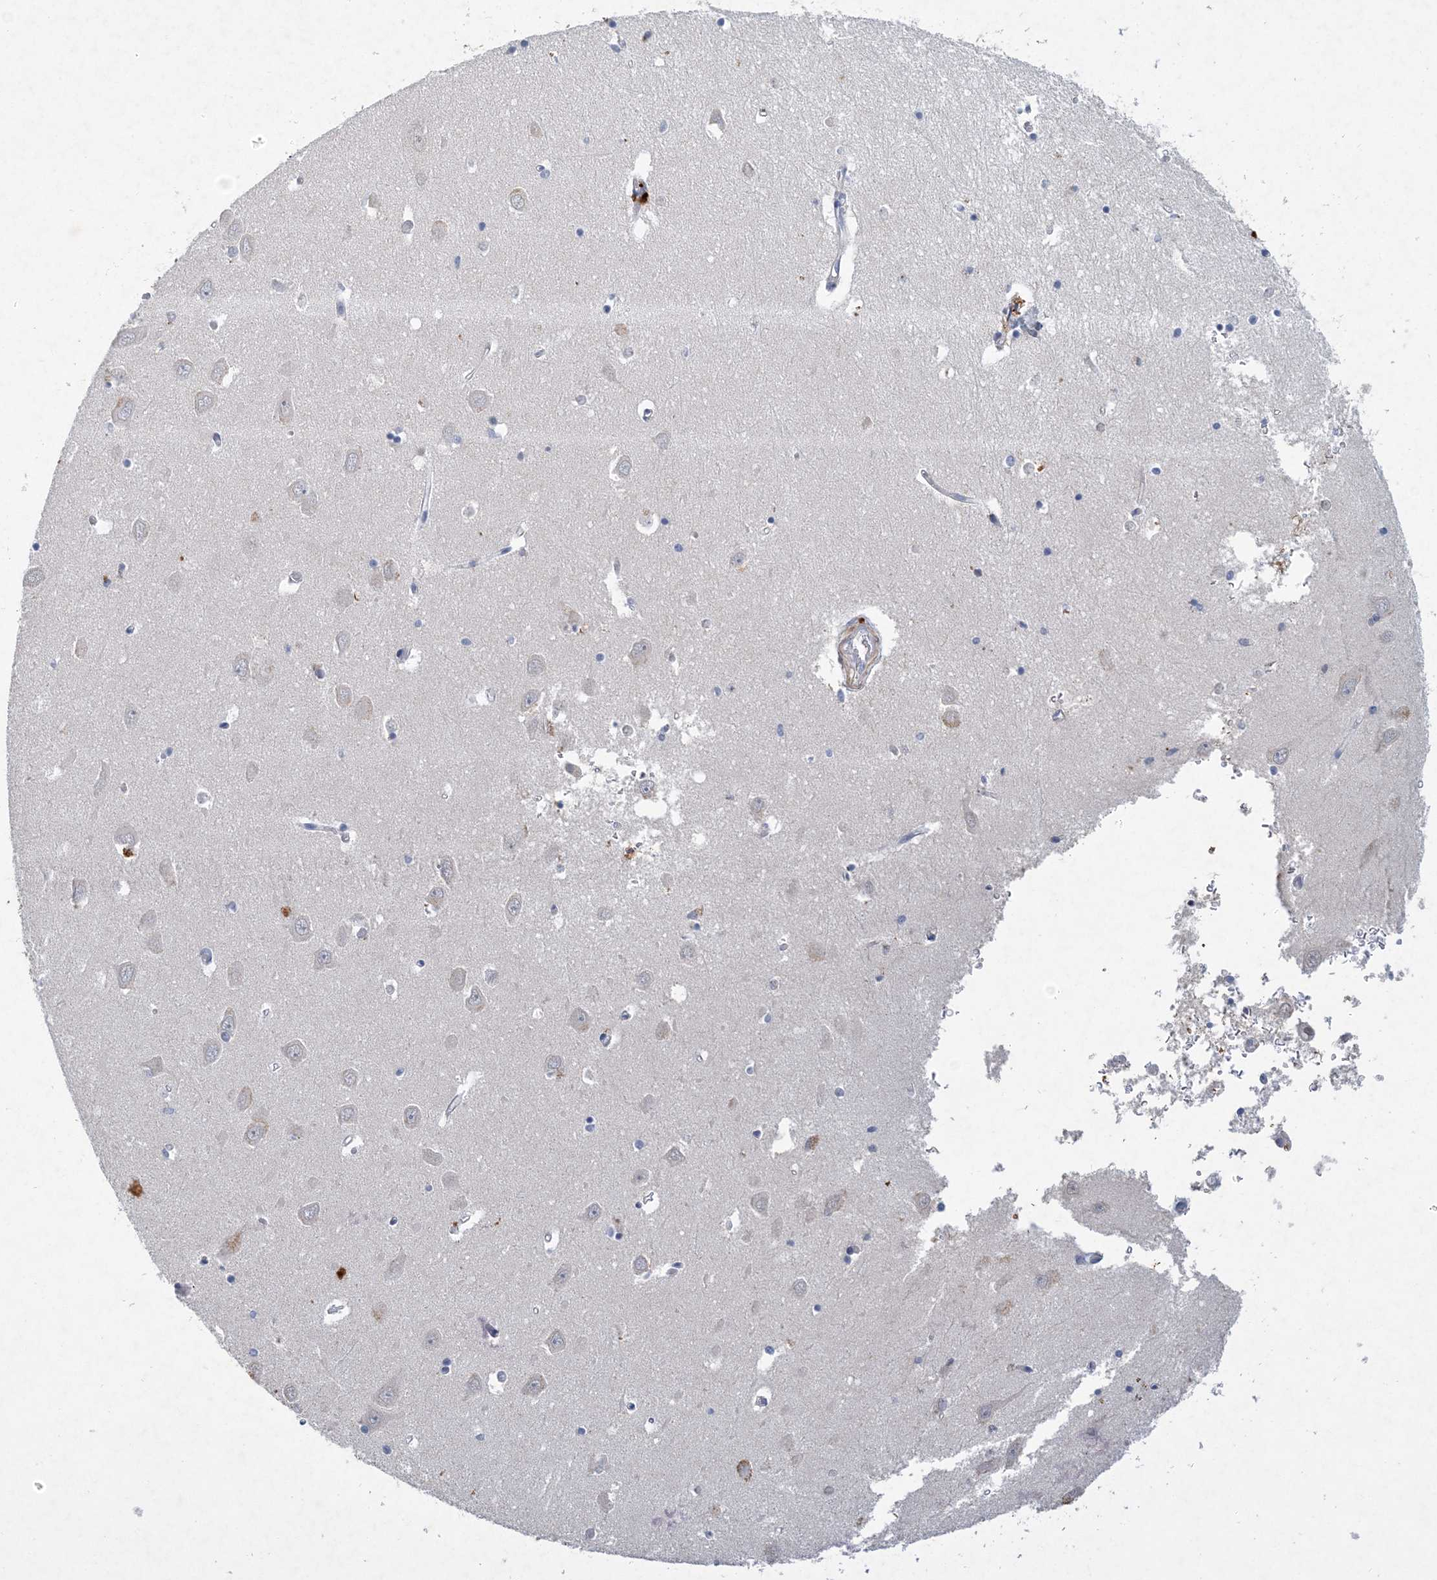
{"staining": {"intensity": "negative", "quantity": "none", "location": "none"}, "tissue": "hippocampus", "cell_type": "Glial cells", "image_type": "normal", "snomed": [{"axis": "morphology", "description": "Normal tissue, NOS"}, {"axis": "topography", "description": "Hippocampus"}], "caption": "Immunohistochemistry (IHC) photomicrograph of normal hippocampus: human hippocampus stained with DAB shows no significant protein staining in glial cells.", "gene": "C11orf58", "patient": {"sex": "male", "age": 70}}